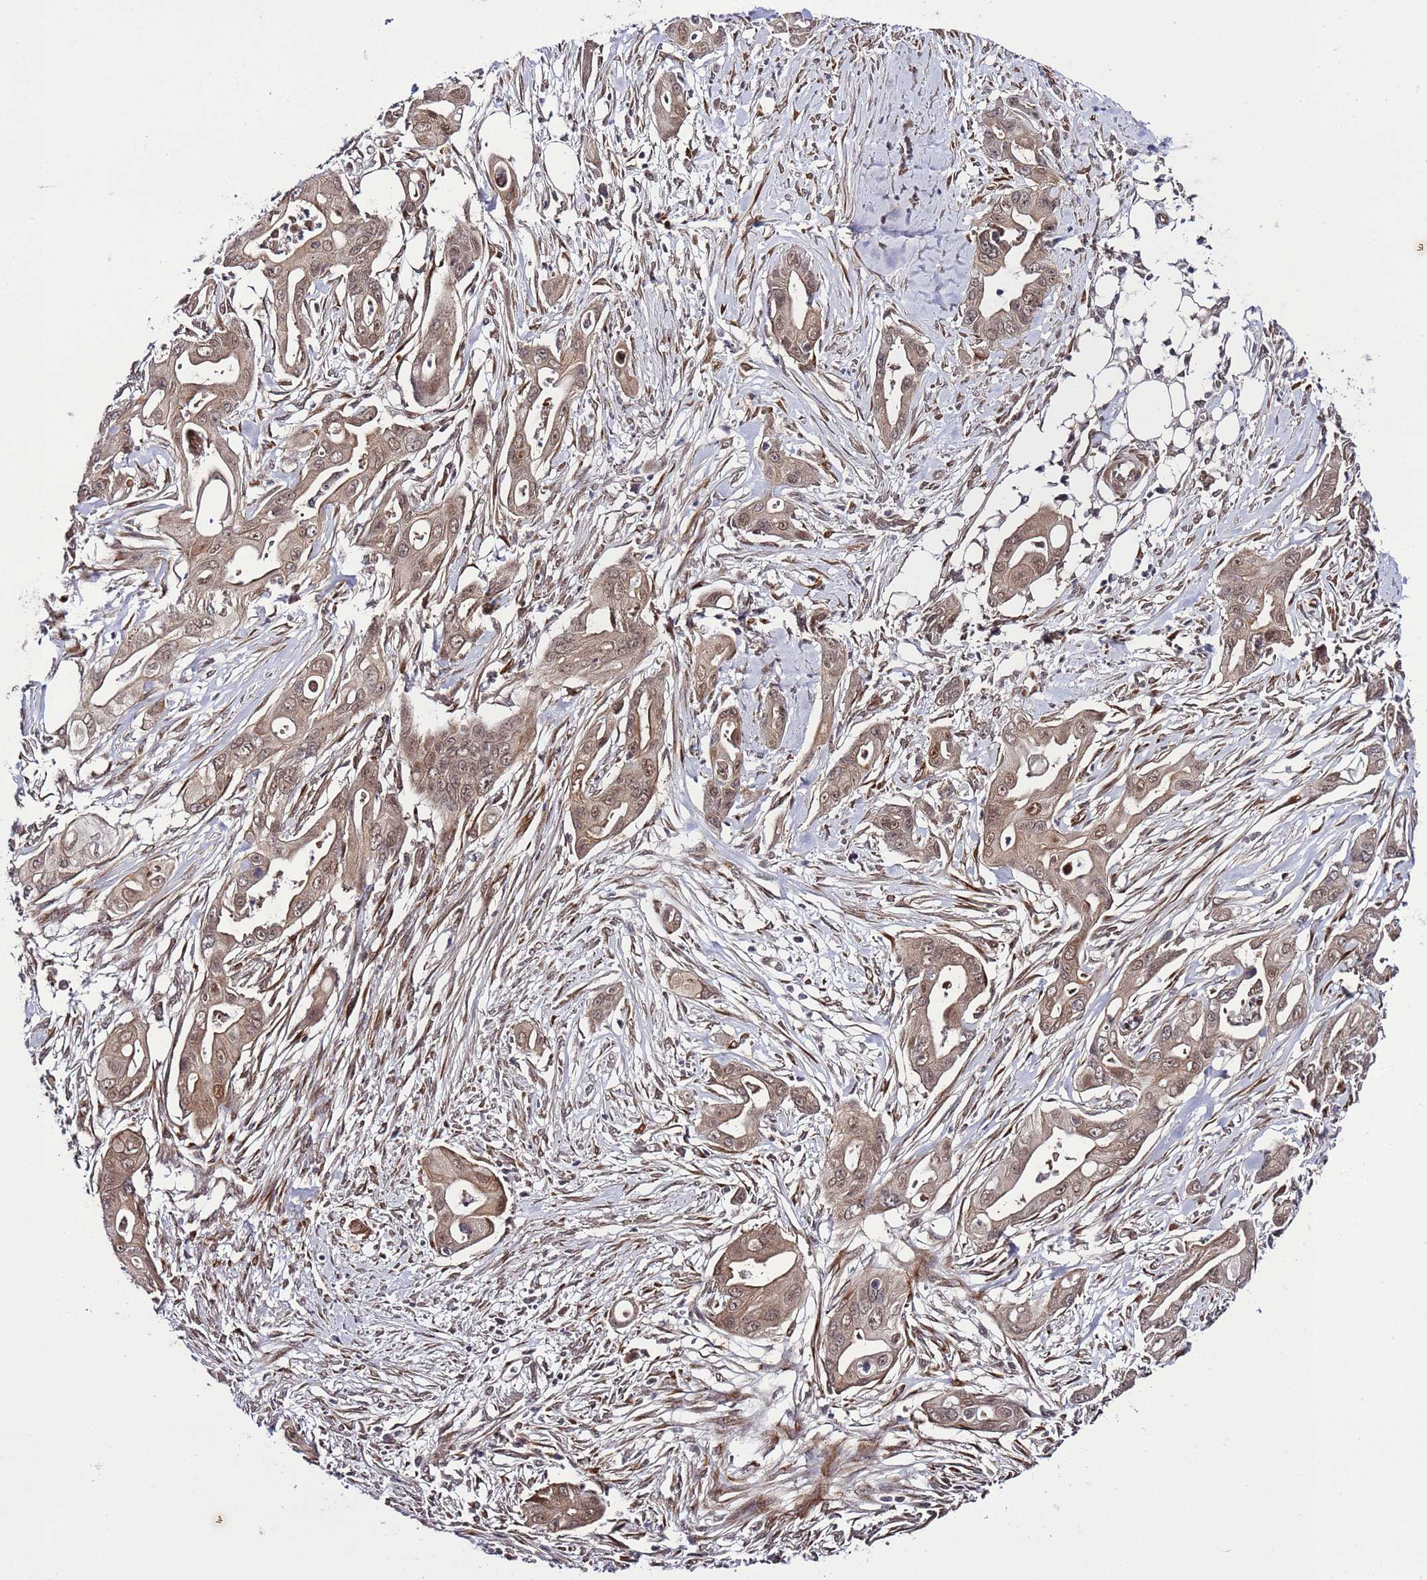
{"staining": {"intensity": "moderate", "quantity": ">75%", "location": "cytoplasmic/membranous,nuclear"}, "tissue": "ovarian cancer", "cell_type": "Tumor cells", "image_type": "cancer", "snomed": [{"axis": "morphology", "description": "Cystadenocarcinoma, mucinous, NOS"}, {"axis": "topography", "description": "Ovary"}], "caption": "Human mucinous cystadenocarcinoma (ovarian) stained for a protein (brown) reveals moderate cytoplasmic/membranous and nuclear positive staining in about >75% of tumor cells.", "gene": "POLR2D", "patient": {"sex": "female", "age": 70}}